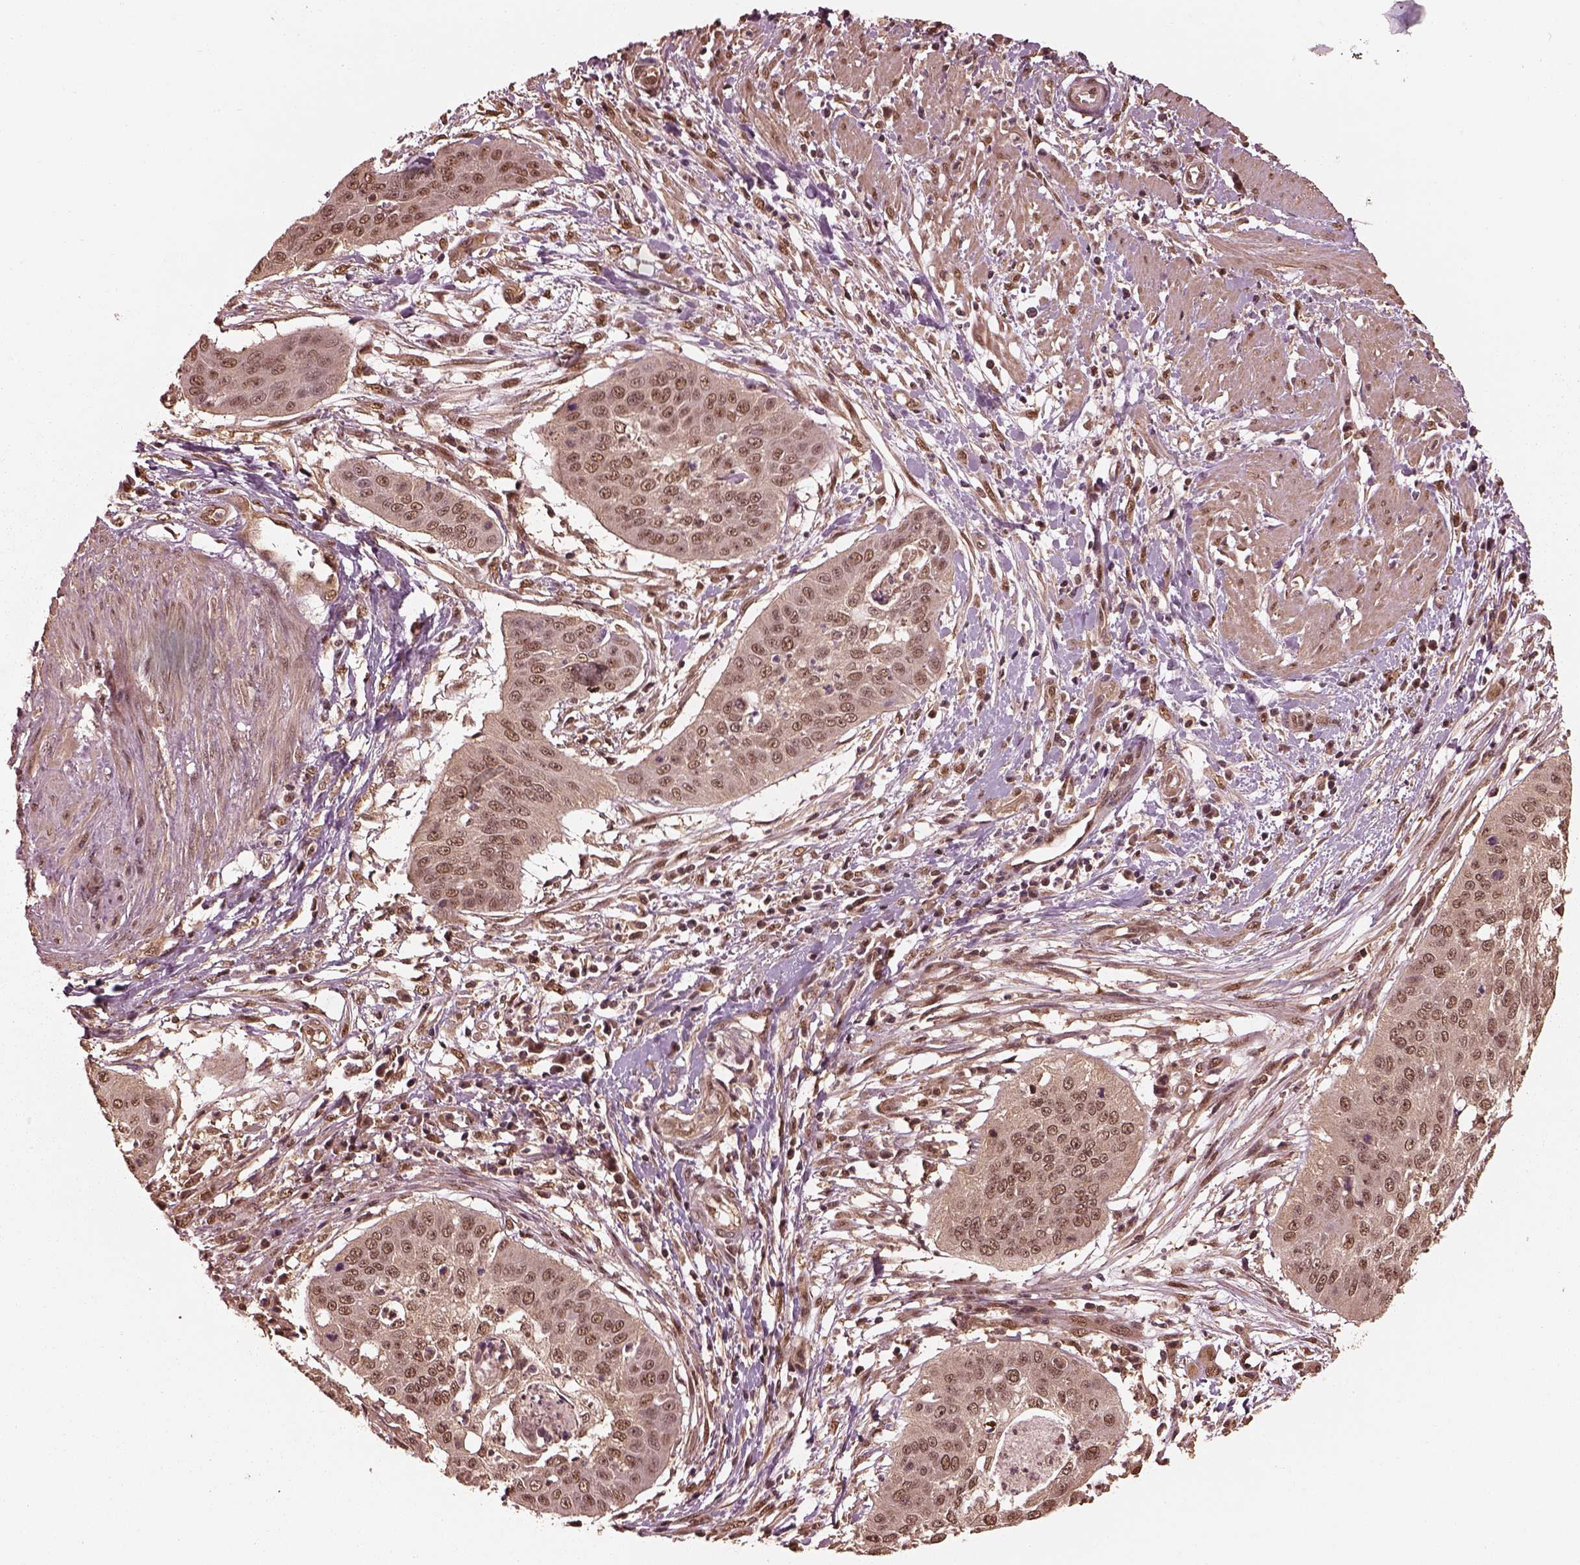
{"staining": {"intensity": "weak", "quantity": "25%-75%", "location": "nuclear"}, "tissue": "cervical cancer", "cell_type": "Tumor cells", "image_type": "cancer", "snomed": [{"axis": "morphology", "description": "Squamous cell carcinoma, NOS"}, {"axis": "topography", "description": "Cervix"}], "caption": "IHC histopathology image of neoplastic tissue: human squamous cell carcinoma (cervical) stained using immunohistochemistry displays low levels of weak protein expression localized specifically in the nuclear of tumor cells, appearing as a nuclear brown color.", "gene": "PSMC5", "patient": {"sex": "female", "age": 39}}